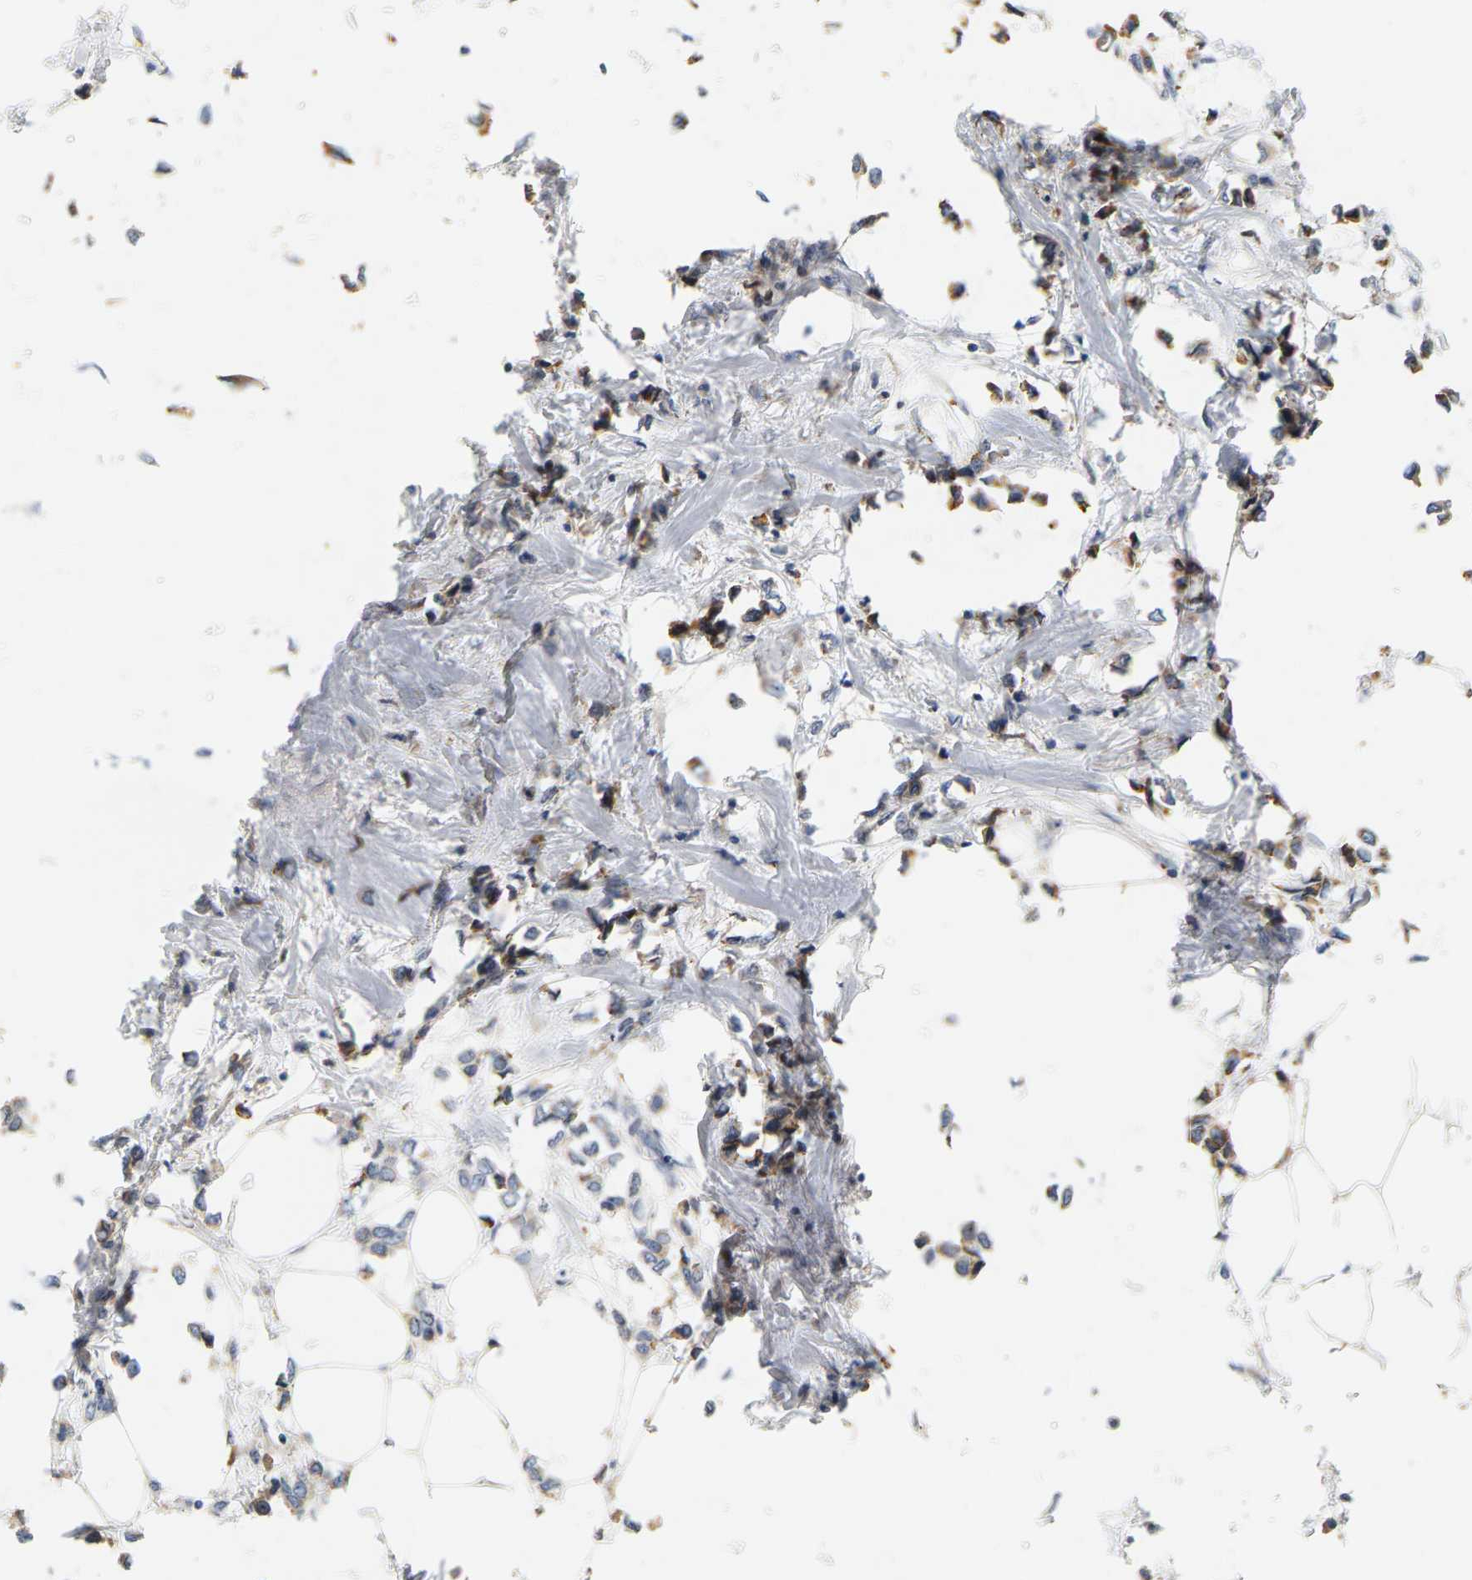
{"staining": {"intensity": "weak", "quantity": "<25%", "location": "cytoplasmic/membranous"}, "tissue": "breast cancer", "cell_type": "Tumor cells", "image_type": "cancer", "snomed": [{"axis": "morphology", "description": "Lobular carcinoma"}, {"axis": "topography", "description": "Breast"}], "caption": "Immunohistochemistry (IHC) image of neoplastic tissue: breast cancer (lobular carcinoma) stained with DAB (3,3'-diaminobenzidine) displays no significant protein staining in tumor cells. The staining is performed using DAB (3,3'-diaminobenzidine) brown chromogen with nuclei counter-stained in using hematoxylin.", "gene": "CIDEC", "patient": {"sex": "female", "age": 51}}